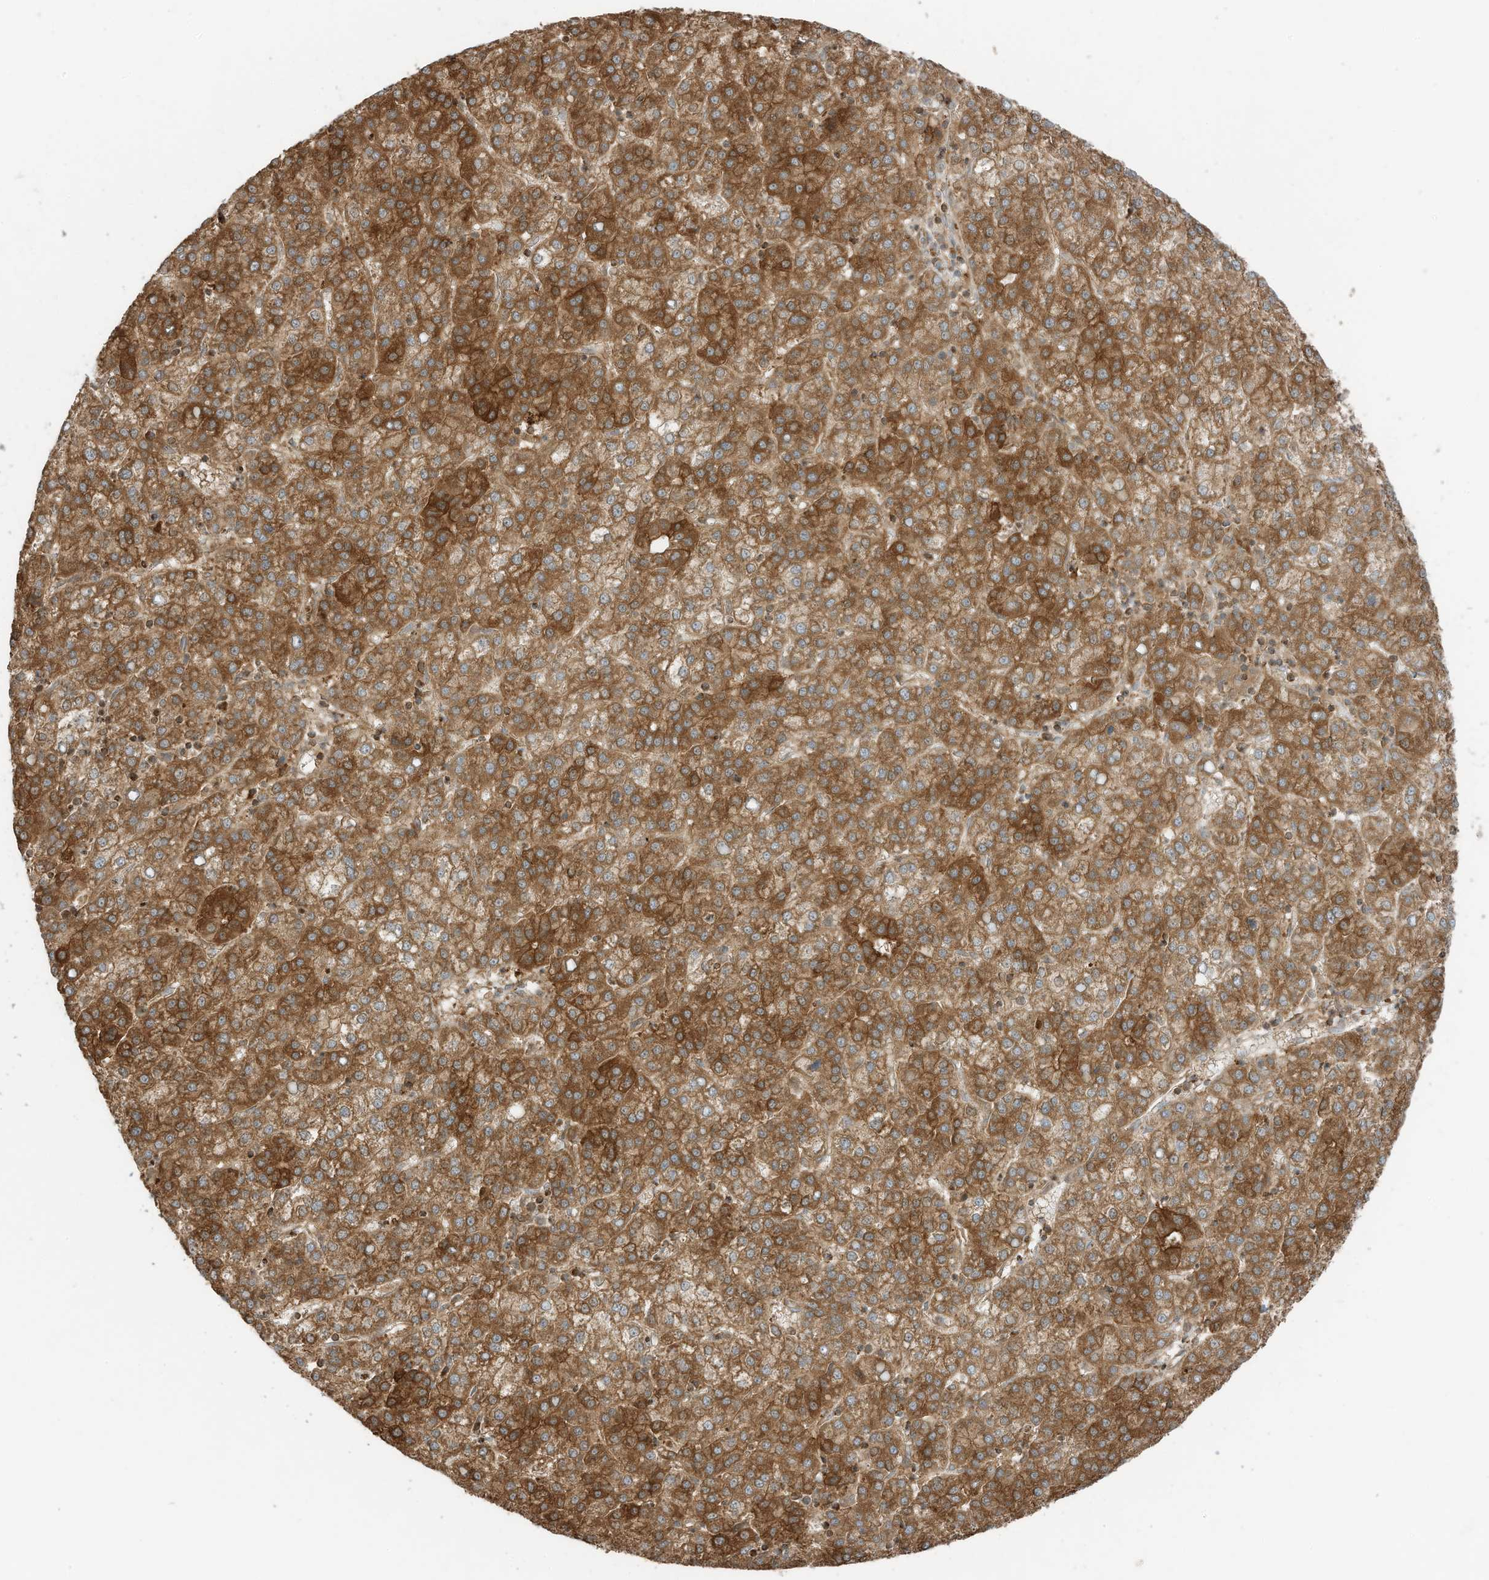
{"staining": {"intensity": "strong", "quantity": ">75%", "location": "cytoplasmic/membranous"}, "tissue": "liver cancer", "cell_type": "Tumor cells", "image_type": "cancer", "snomed": [{"axis": "morphology", "description": "Carcinoma, Hepatocellular, NOS"}, {"axis": "topography", "description": "Liver"}], "caption": "This histopathology image reveals immunohistochemistry staining of human hepatocellular carcinoma (liver), with high strong cytoplasmic/membranous staining in approximately >75% of tumor cells.", "gene": "SLC25A12", "patient": {"sex": "female", "age": 58}}